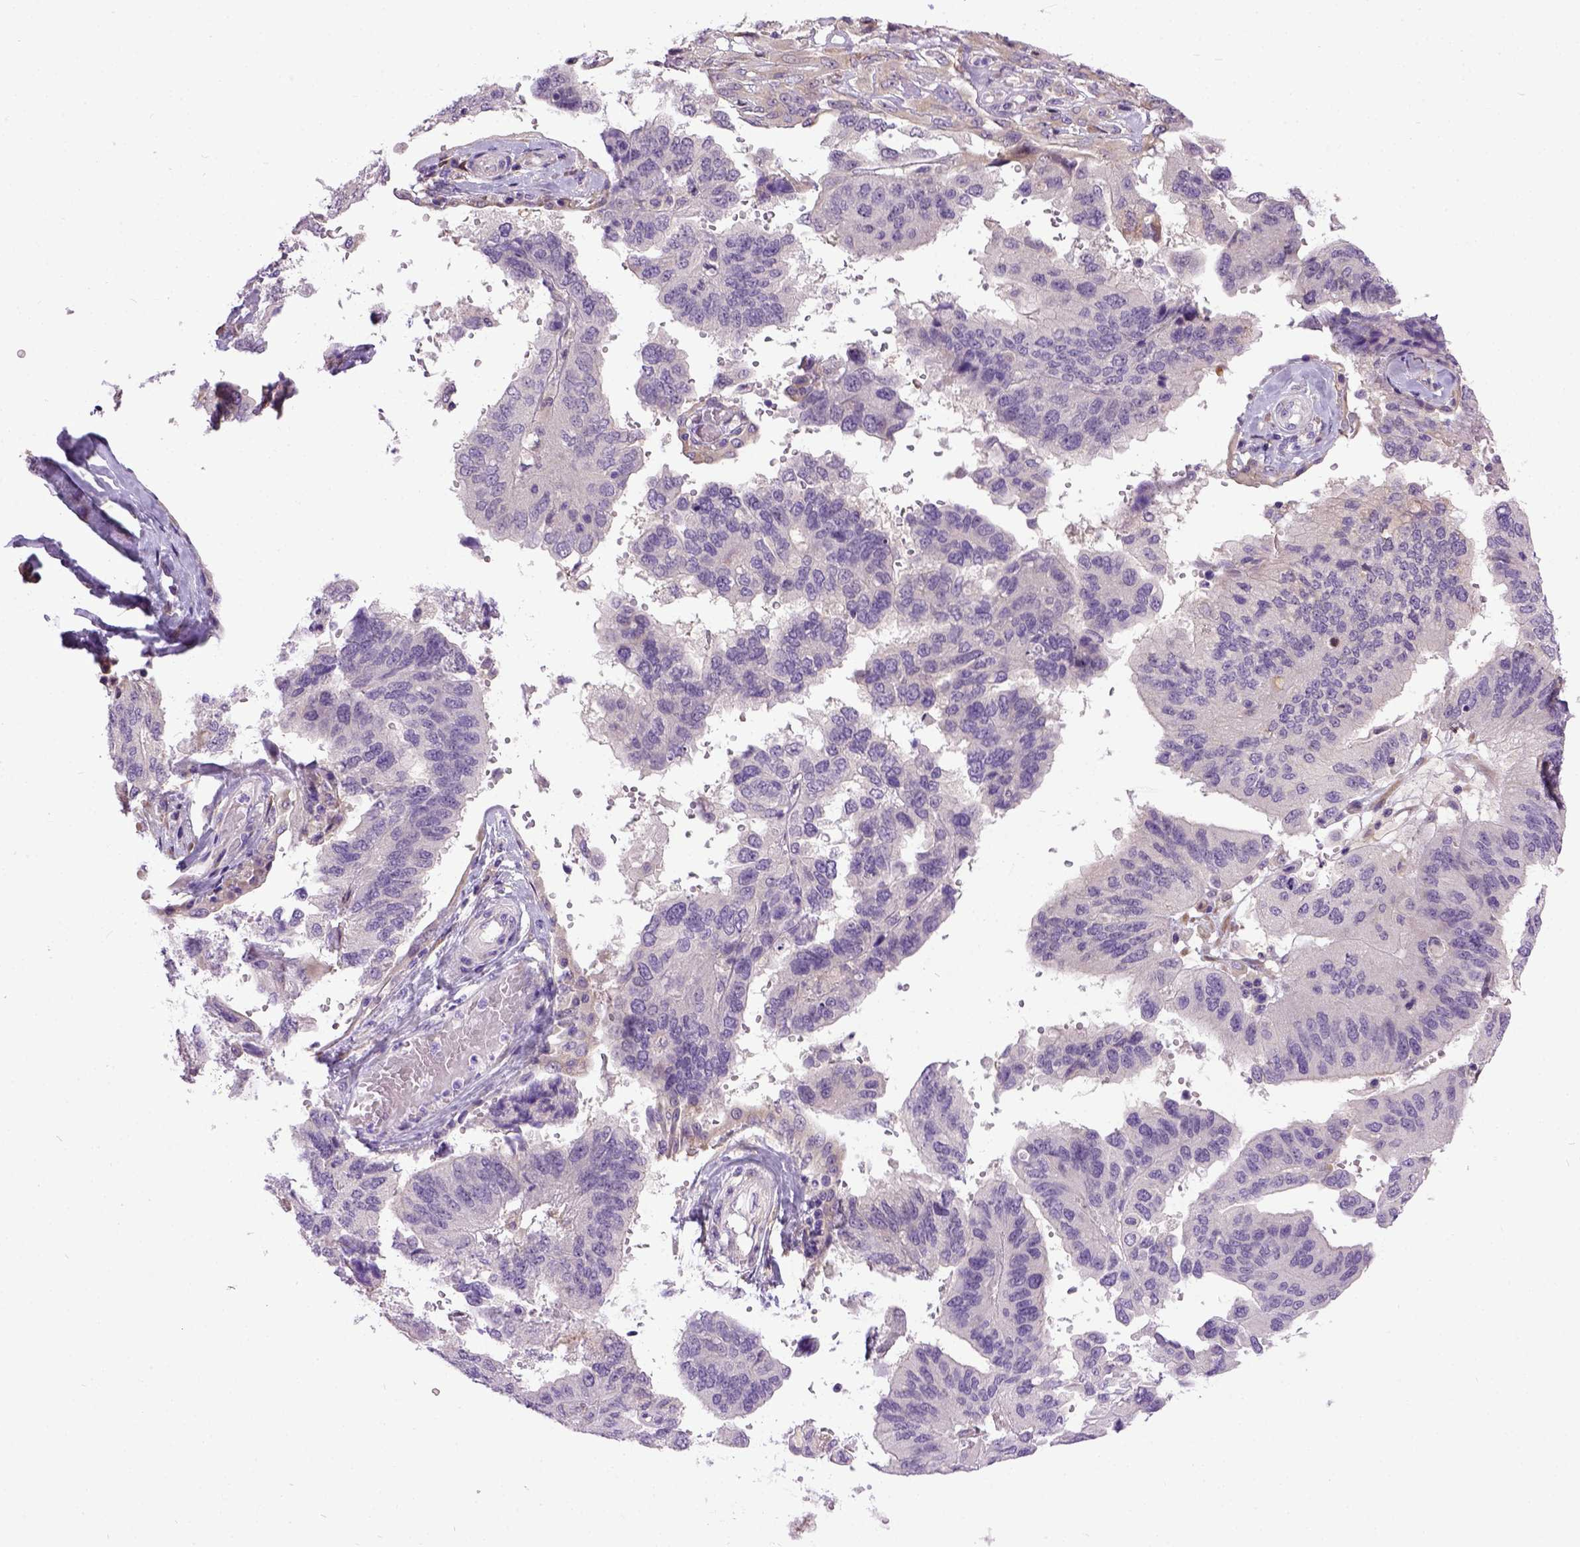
{"staining": {"intensity": "negative", "quantity": "none", "location": "none"}, "tissue": "ovarian cancer", "cell_type": "Tumor cells", "image_type": "cancer", "snomed": [{"axis": "morphology", "description": "Cystadenocarcinoma, serous, NOS"}, {"axis": "topography", "description": "Ovary"}], "caption": "Immunohistochemistry of human serous cystadenocarcinoma (ovarian) displays no expression in tumor cells.", "gene": "NEK5", "patient": {"sex": "female", "age": 79}}